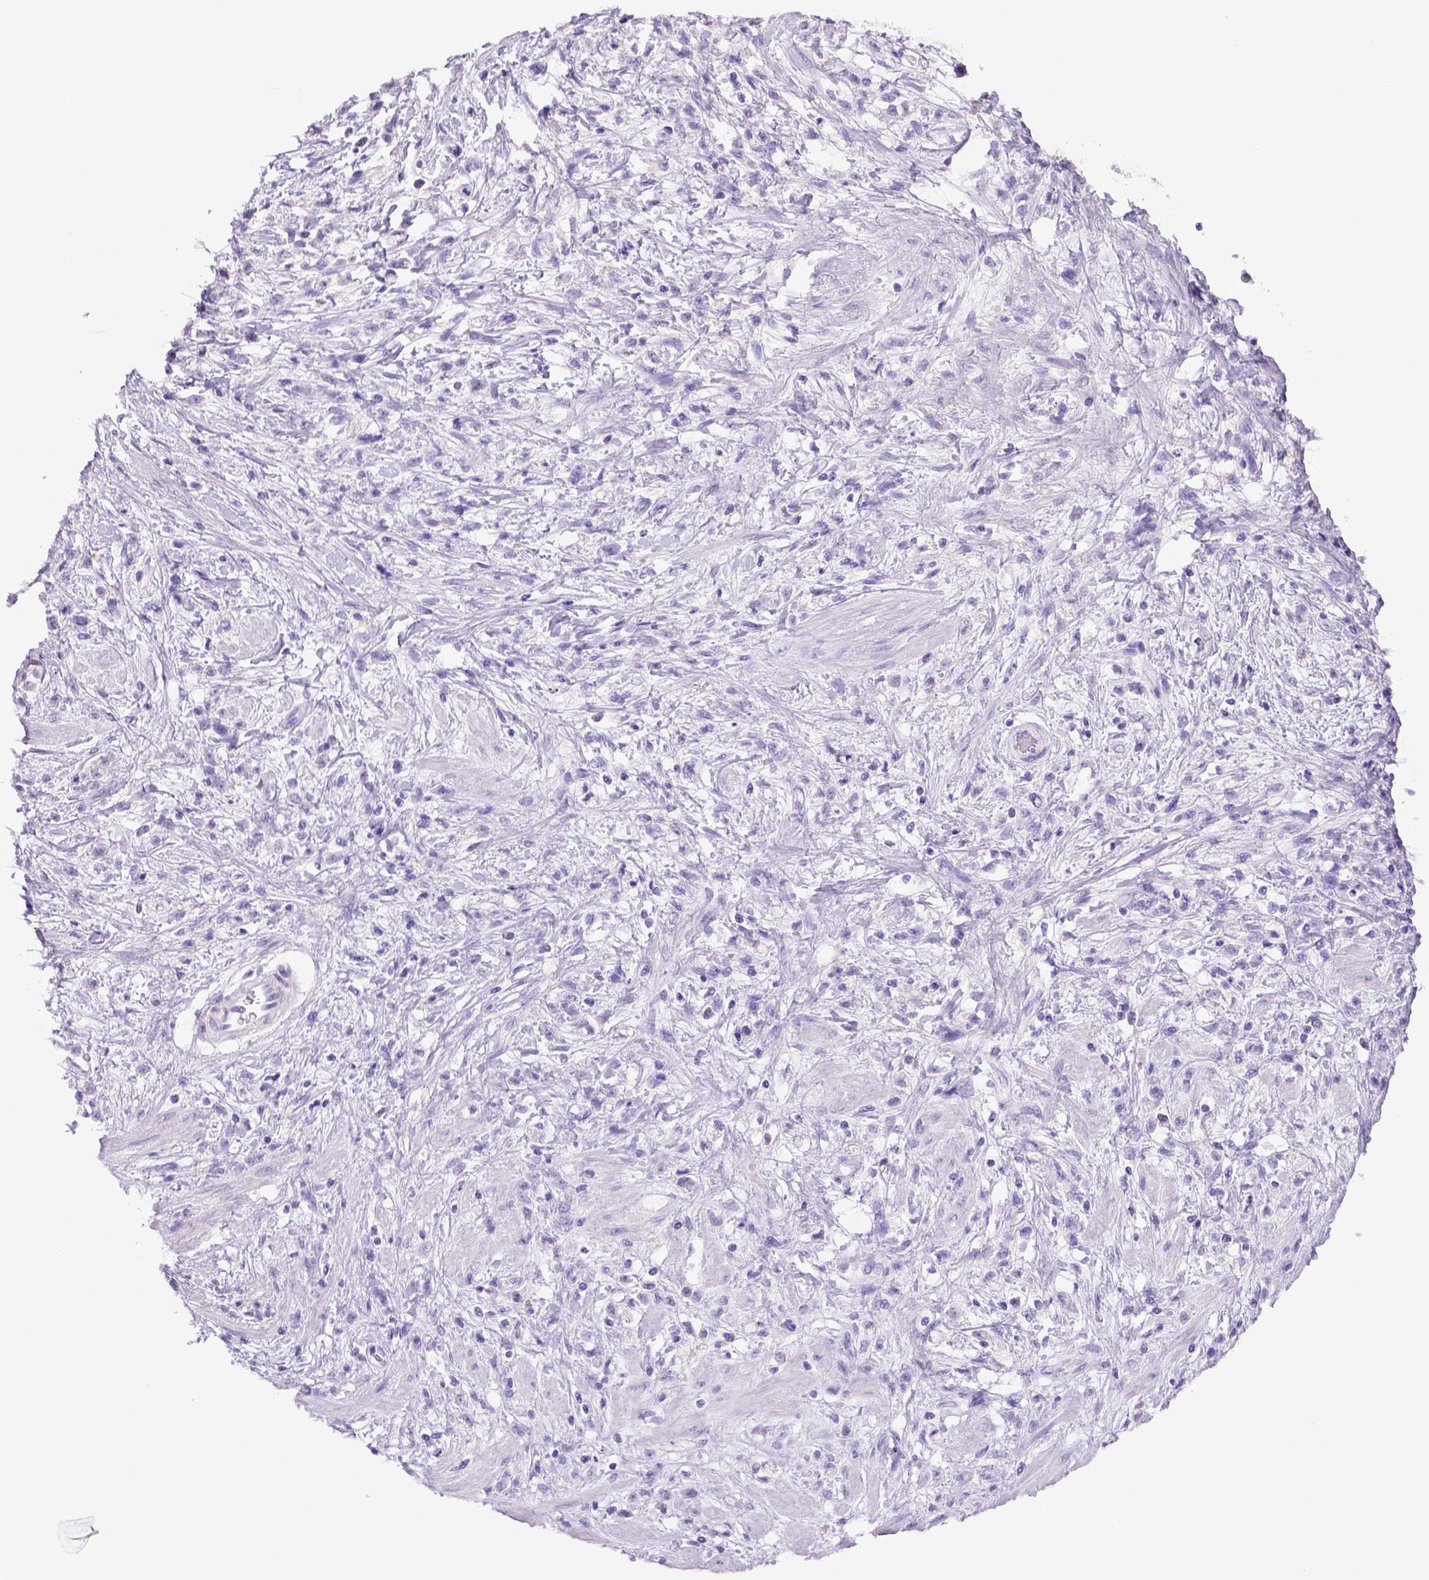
{"staining": {"intensity": "negative", "quantity": "none", "location": "none"}, "tissue": "stomach cancer", "cell_type": "Tumor cells", "image_type": "cancer", "snomed": [{"axis": "morphology", "description": "Adenocarcinoma, NOS"}, {"axis": "topography", "description": "Stomach"}], "caption": "There is no significant expression in tumor cells of stomach cancer.", "gene": "ITIH4", "patient": {"sex": "female", "age": 60}}